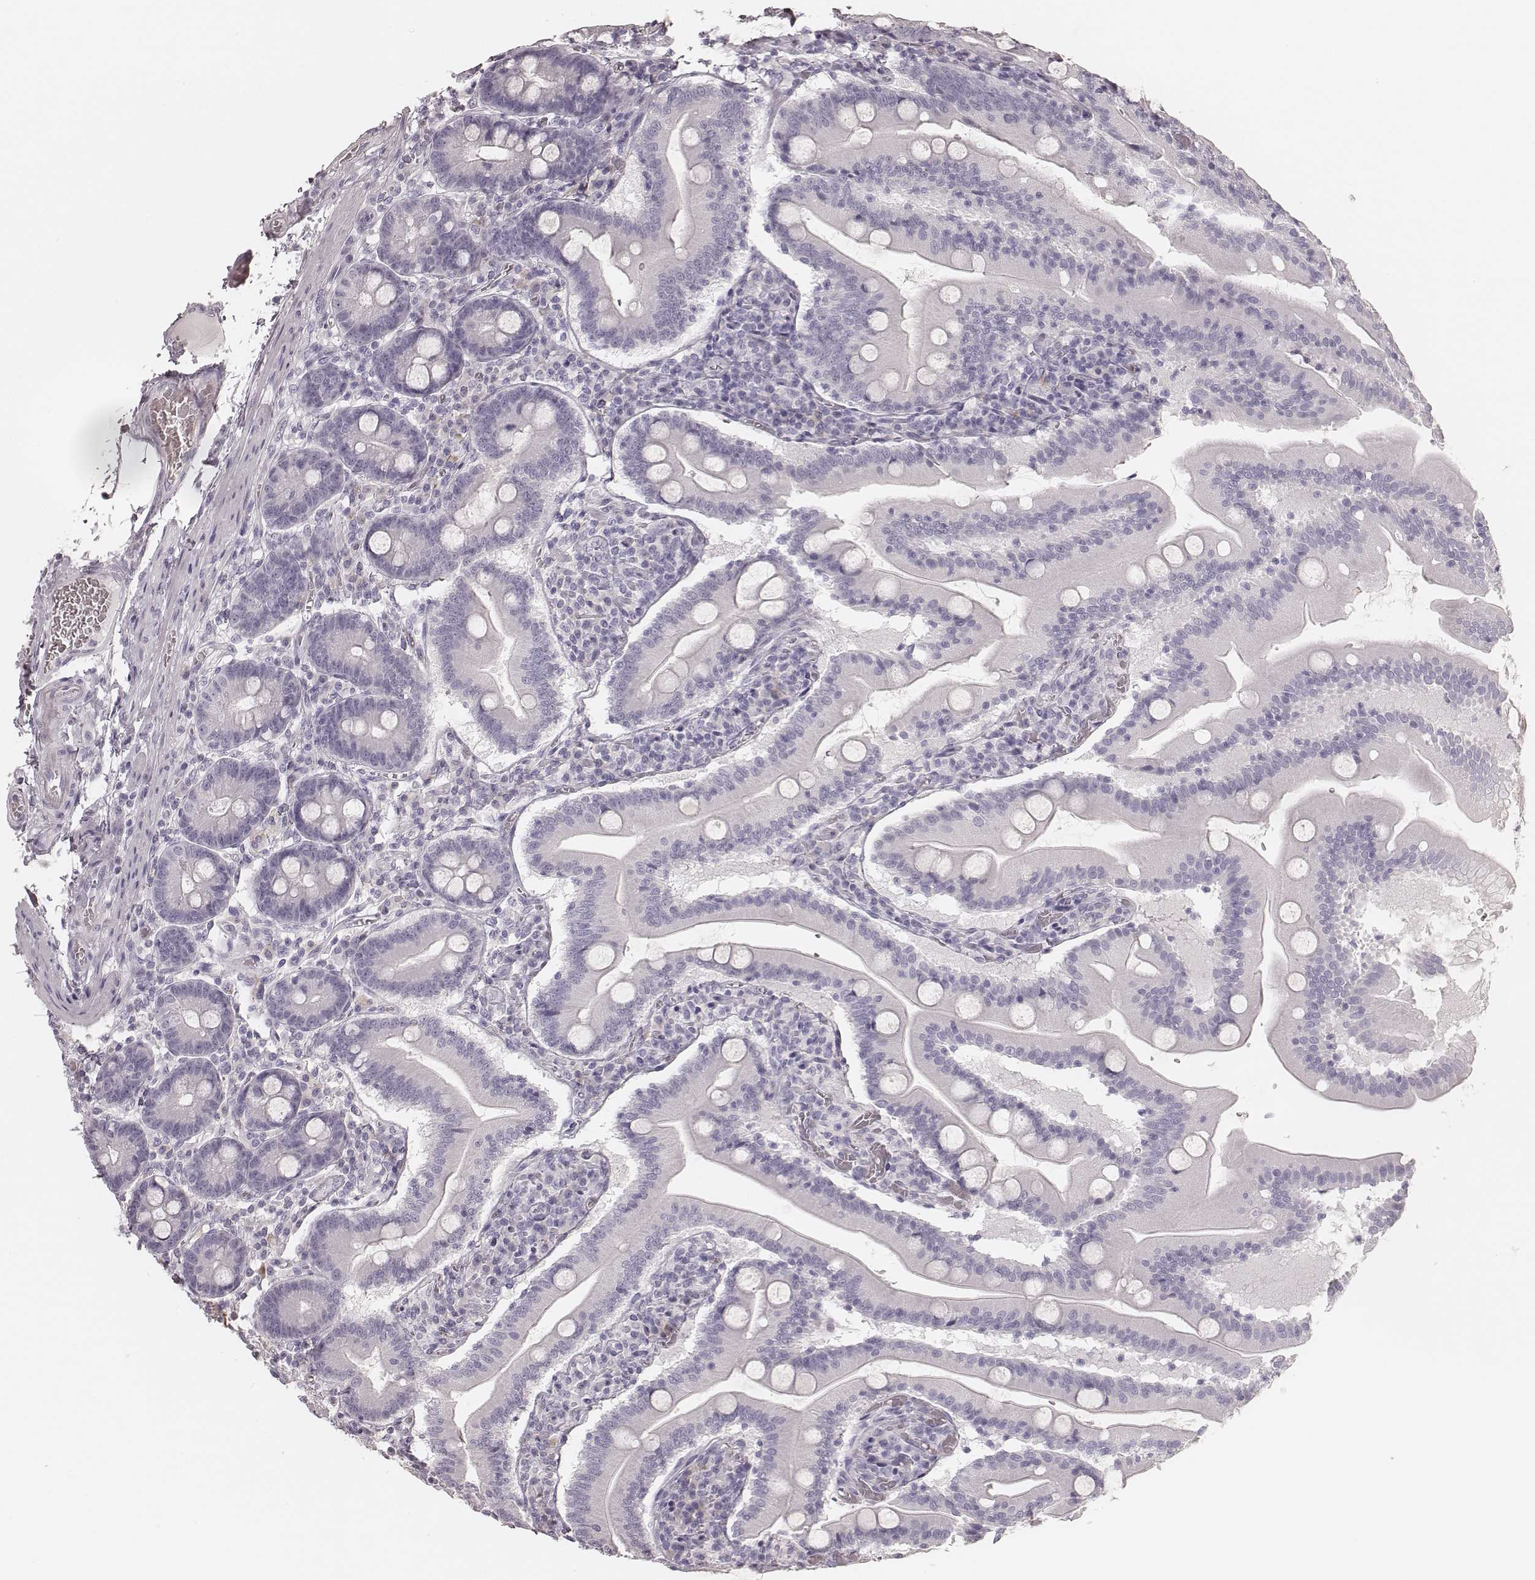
{"staining": {"intensity": "negative", "quantity": "none", "location": "none"}, "tissue": "small intestine", "cell_type": "Glandular cells", "image_type": "normal", "snomed": [{"axis": "morphology", "description": "Normal tissue, NOS"}, {"axis": "topography", "description": "Small intestine"}], "caption": "Image shows no significant protein expression in glandular cells of unremarkable small intestine.", "gene": "KRT82", "patient": {"sex": "male", "age": 37}}